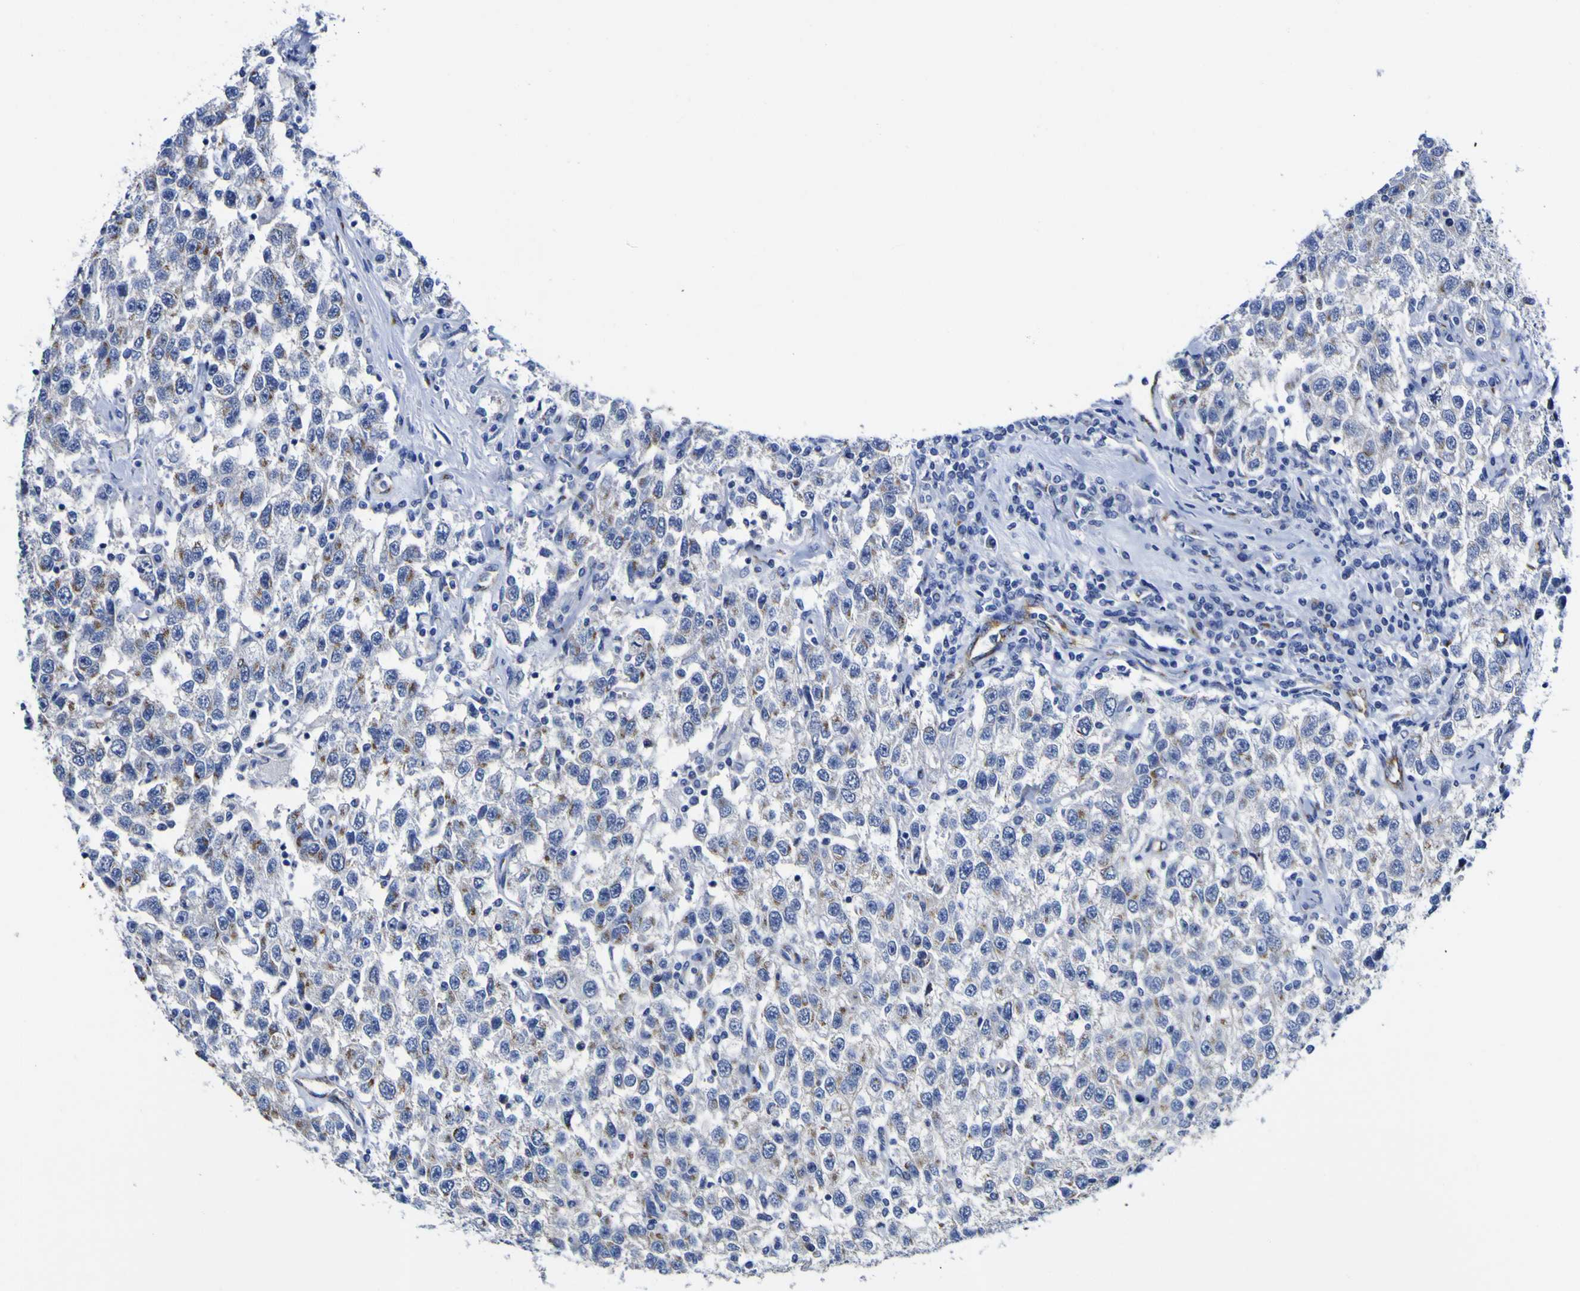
{"staining": {"intensity": "moderate", "quantity": "25%-75%", "location": "cytoplasmic/membranous"}, "tissue": "testis cancer", "cell_type": "Tumor cells", "image_type": "cancer", "snomed": [{"axis": "morphology", "description": "Seminoma, NOS"}, {"axis": "topography", "description": "Testis"}], "caption": "Testis cancer (seminoma) was stained to show a protein in brown. There is medium levels of moderate cytoplasmic/membranous expression in about 25%-75% of tumor cells.", "gene": "GOLM1", "patient": {"sex": "male", "age": 41}}